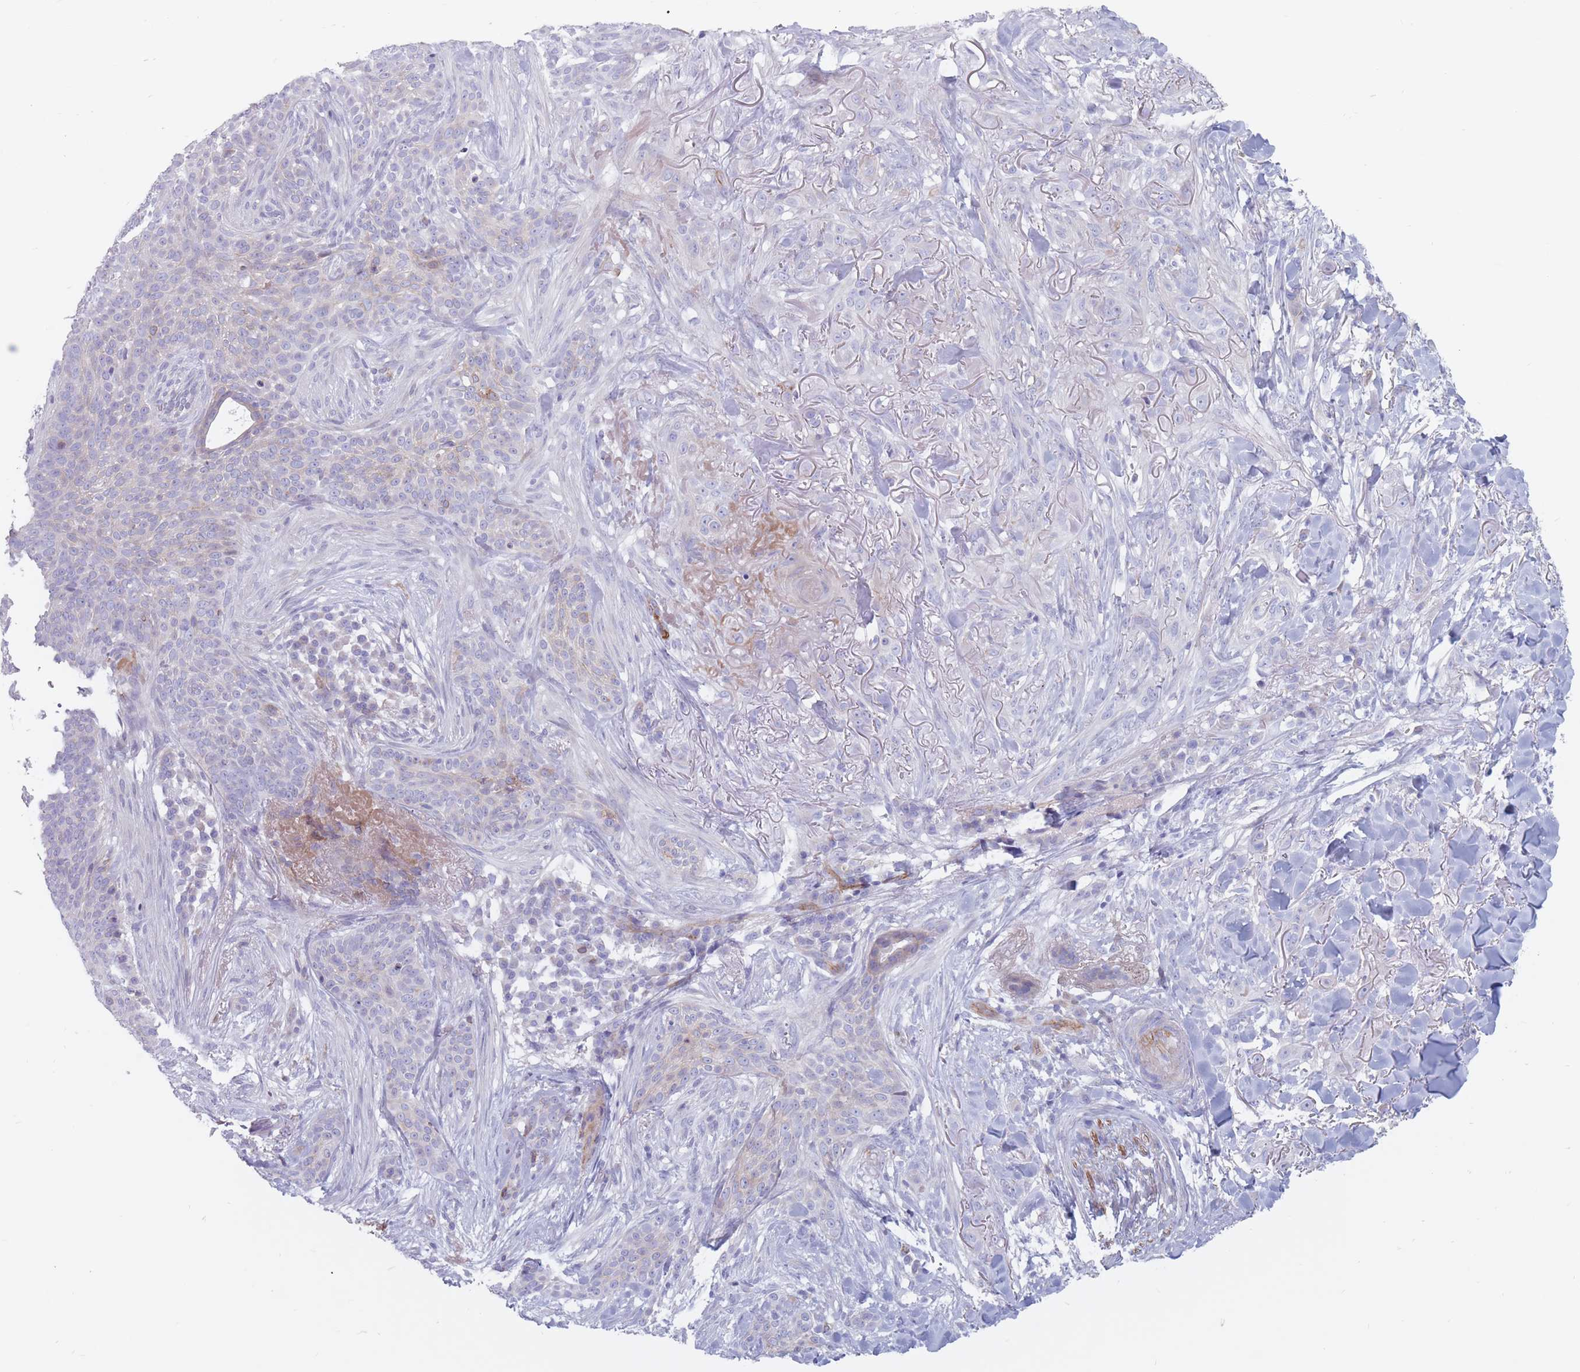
{"staining": {"intensity": "negative", "quantity": "none", "location": "none"}, "tissue": "skin cancer", "cell_type": "Tumor cells", "image_type": "cancer", "snomed": [{"axis": "morphology", "description": "Basal cell carcinoma"}, {"axis": "topography", "description": "Skin"}], "caption": "The histopathology image reveals no significant staining in tumor cells of skin cancer.", "gene": "PLPP1", "patient": {"sex": "male", "age": 72}}